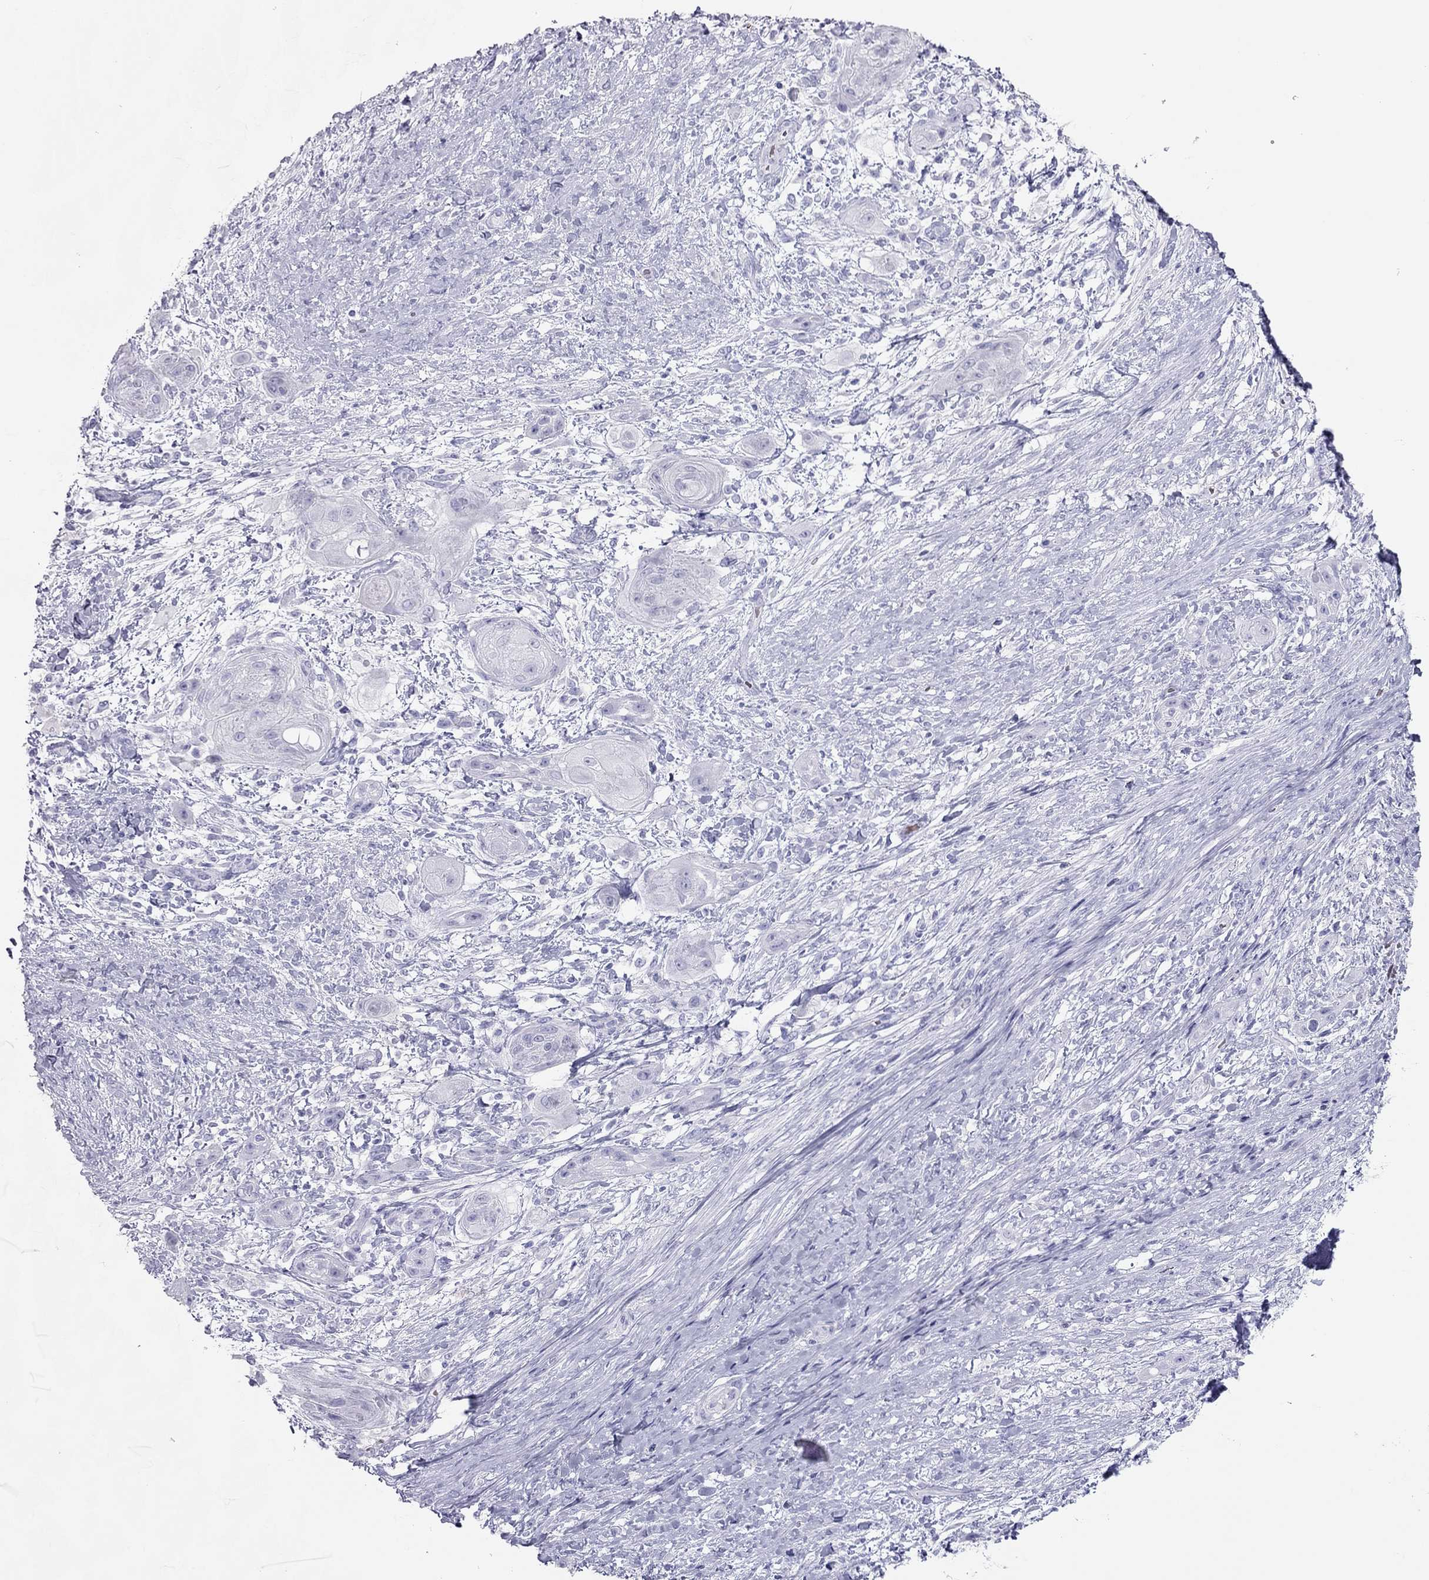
{"staining": {"intensity": "negative", "quantity": "none", "location": "none"}, "tissue": "skin cancer", "cell_type": "Tumor cells", "image_type": "cancer", "snomed": [{"axis": "morphology", "description": "Squamous cell carcinoma, NOS"}, {"axis": "topography", "description": "Skin"}], "caption": "Micrograph shows no protein expression in tumor cells of skin squamous cell carcinoma tissue. Brightfield microscopy of IHC stained with DAB (3,3'-diaminobenzidine) (brown) and hematoxylin (blue), captured at high magnification.", "gene": "TSHB", "patient": {"sex": "male", "age": 62}}